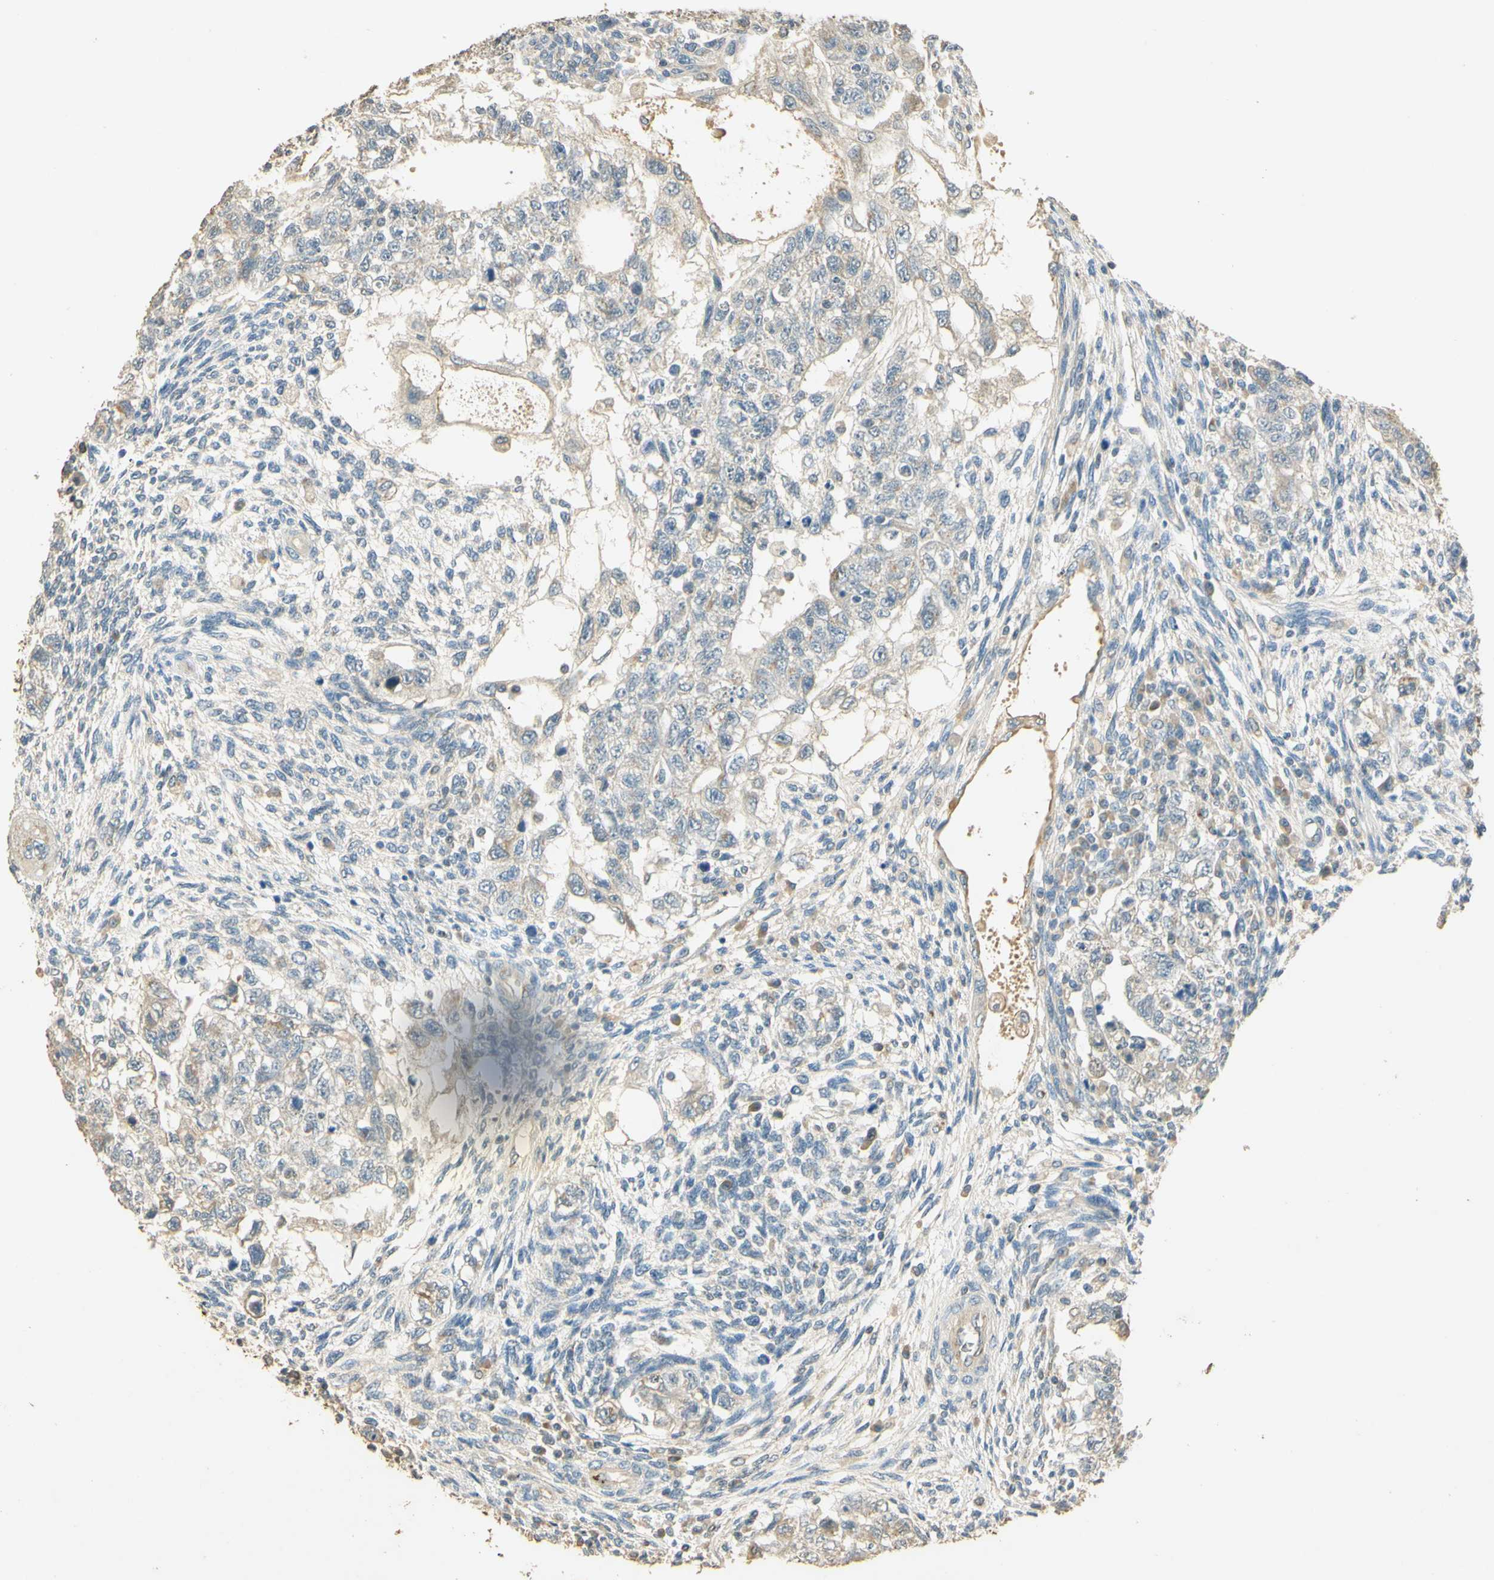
{"staining": {"intensity": "weak", "quantity": "25%-75%", "location": "cytoplasmic/membranous"}, "tissue": "testis cancer", "cell_type": "Tumor cells", "image_type": "cancer", "snomed": [{"axis": "morphology", "description": "Normal tissue, NOS"}, {"axis": "morphology", "description": "Carcinoma, Embryonal, NOS"}, {"axis": "topography", "description": "Testis"}], "caption": "A photomicrograph of testis embryonal carcinoma stained for a protein displays weak cytoplasmic/membranous brown staining in tumor cells. (DAB (3,3'-diaminobenzidine) IHC, brown staining for protein, blue staining for nuclei).", "gene": "UXS1", "patient": {"sex": "male", "age": 36}}